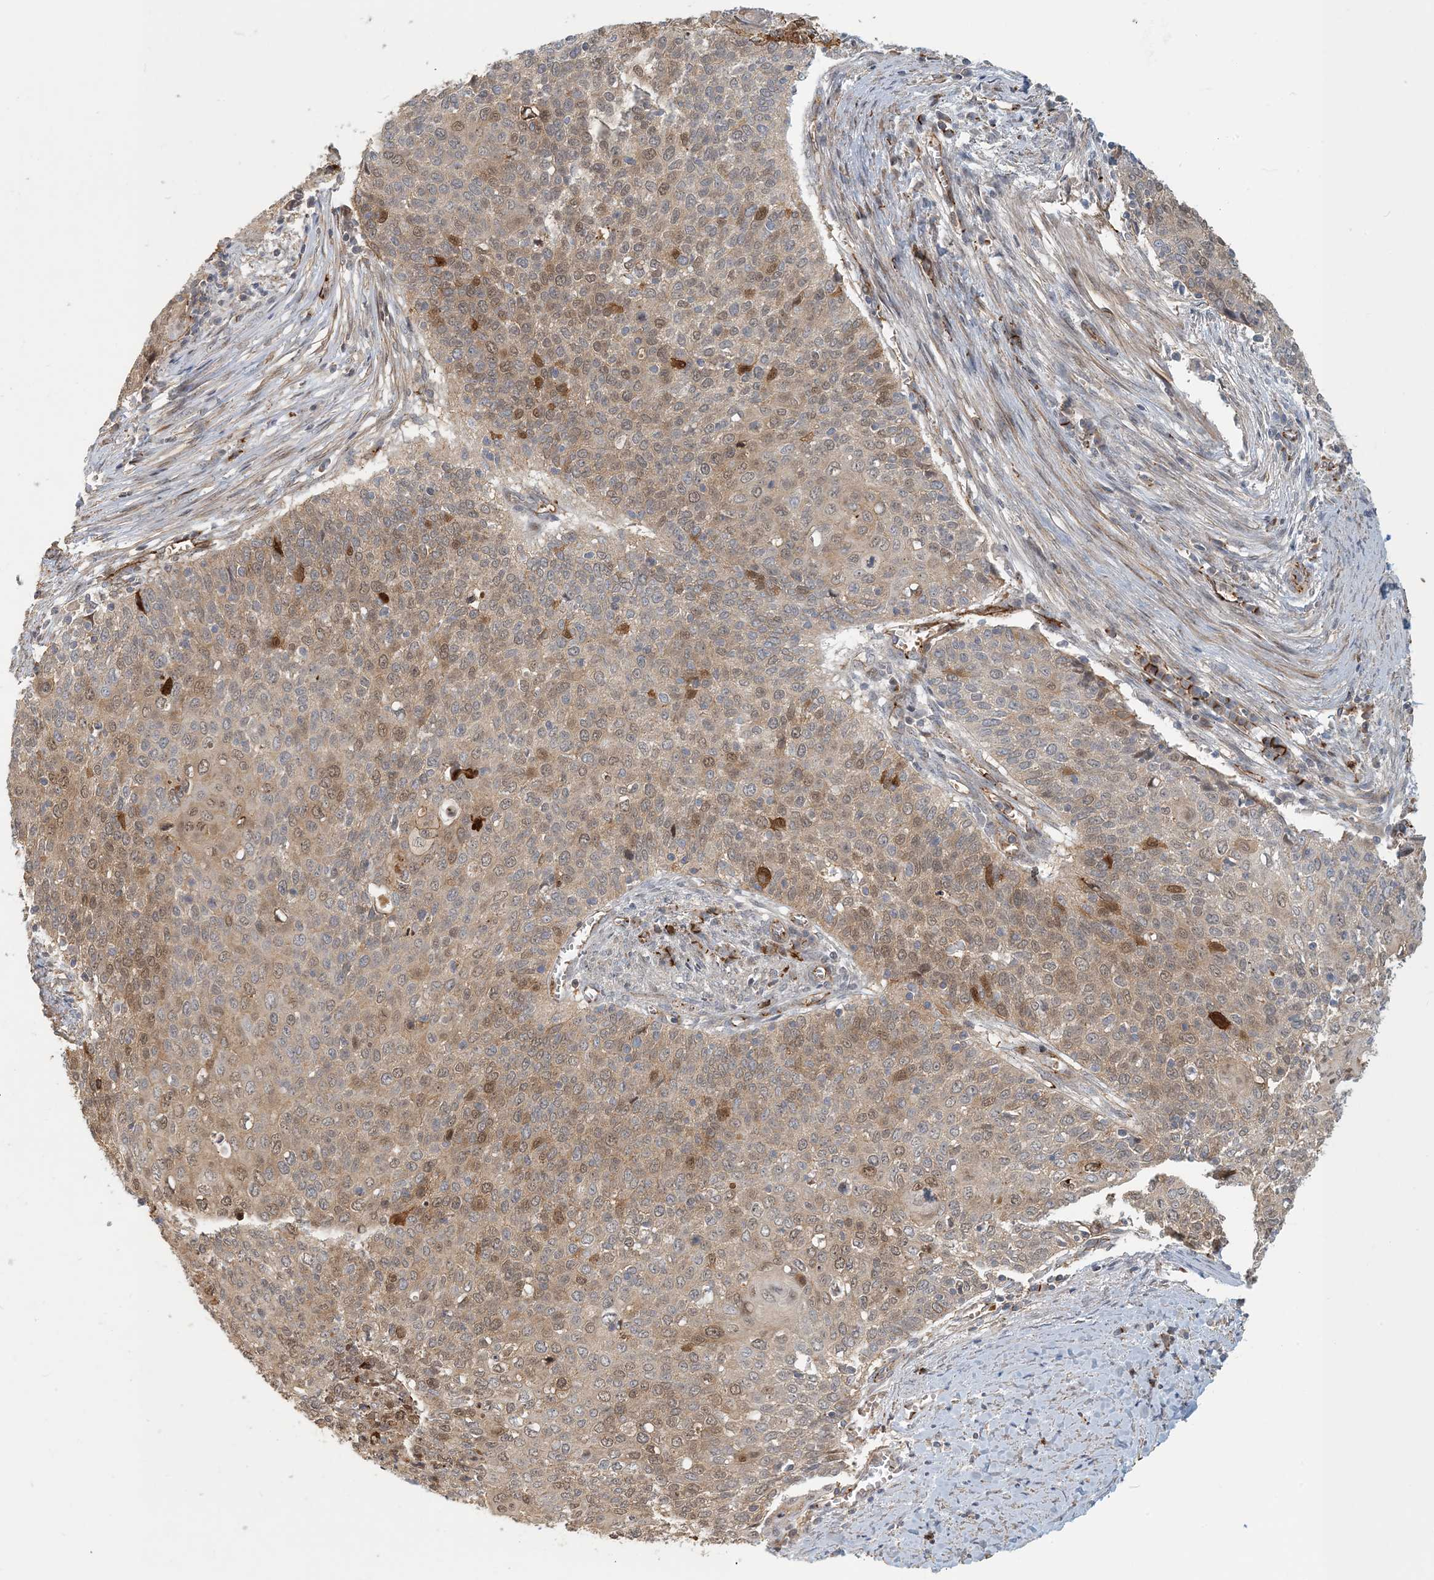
{"staining": {"intensity": "strong", "quantity": "<25%", "location": "cytoplasmic/membranous,nuclear"}, "tissue": "cervical cancer", "cell_type": "Tumor cells", "image_type": "cancer", "snomed": [{"axis": "morphology", "description": "Squamous cell carcinoma, NOS"}, {"axis": "topography", "description": "Cervix"}], "caption": "This image shows immunohistochemistry (IHC) staining of human cervical squamous cell carcinoma, with medium strong cytoplasmic/membranous and nuclear expression in about <25% of tumor cells.", "gene": "MAPKBP1", "patient": {"sex": "female", "age": 39}}